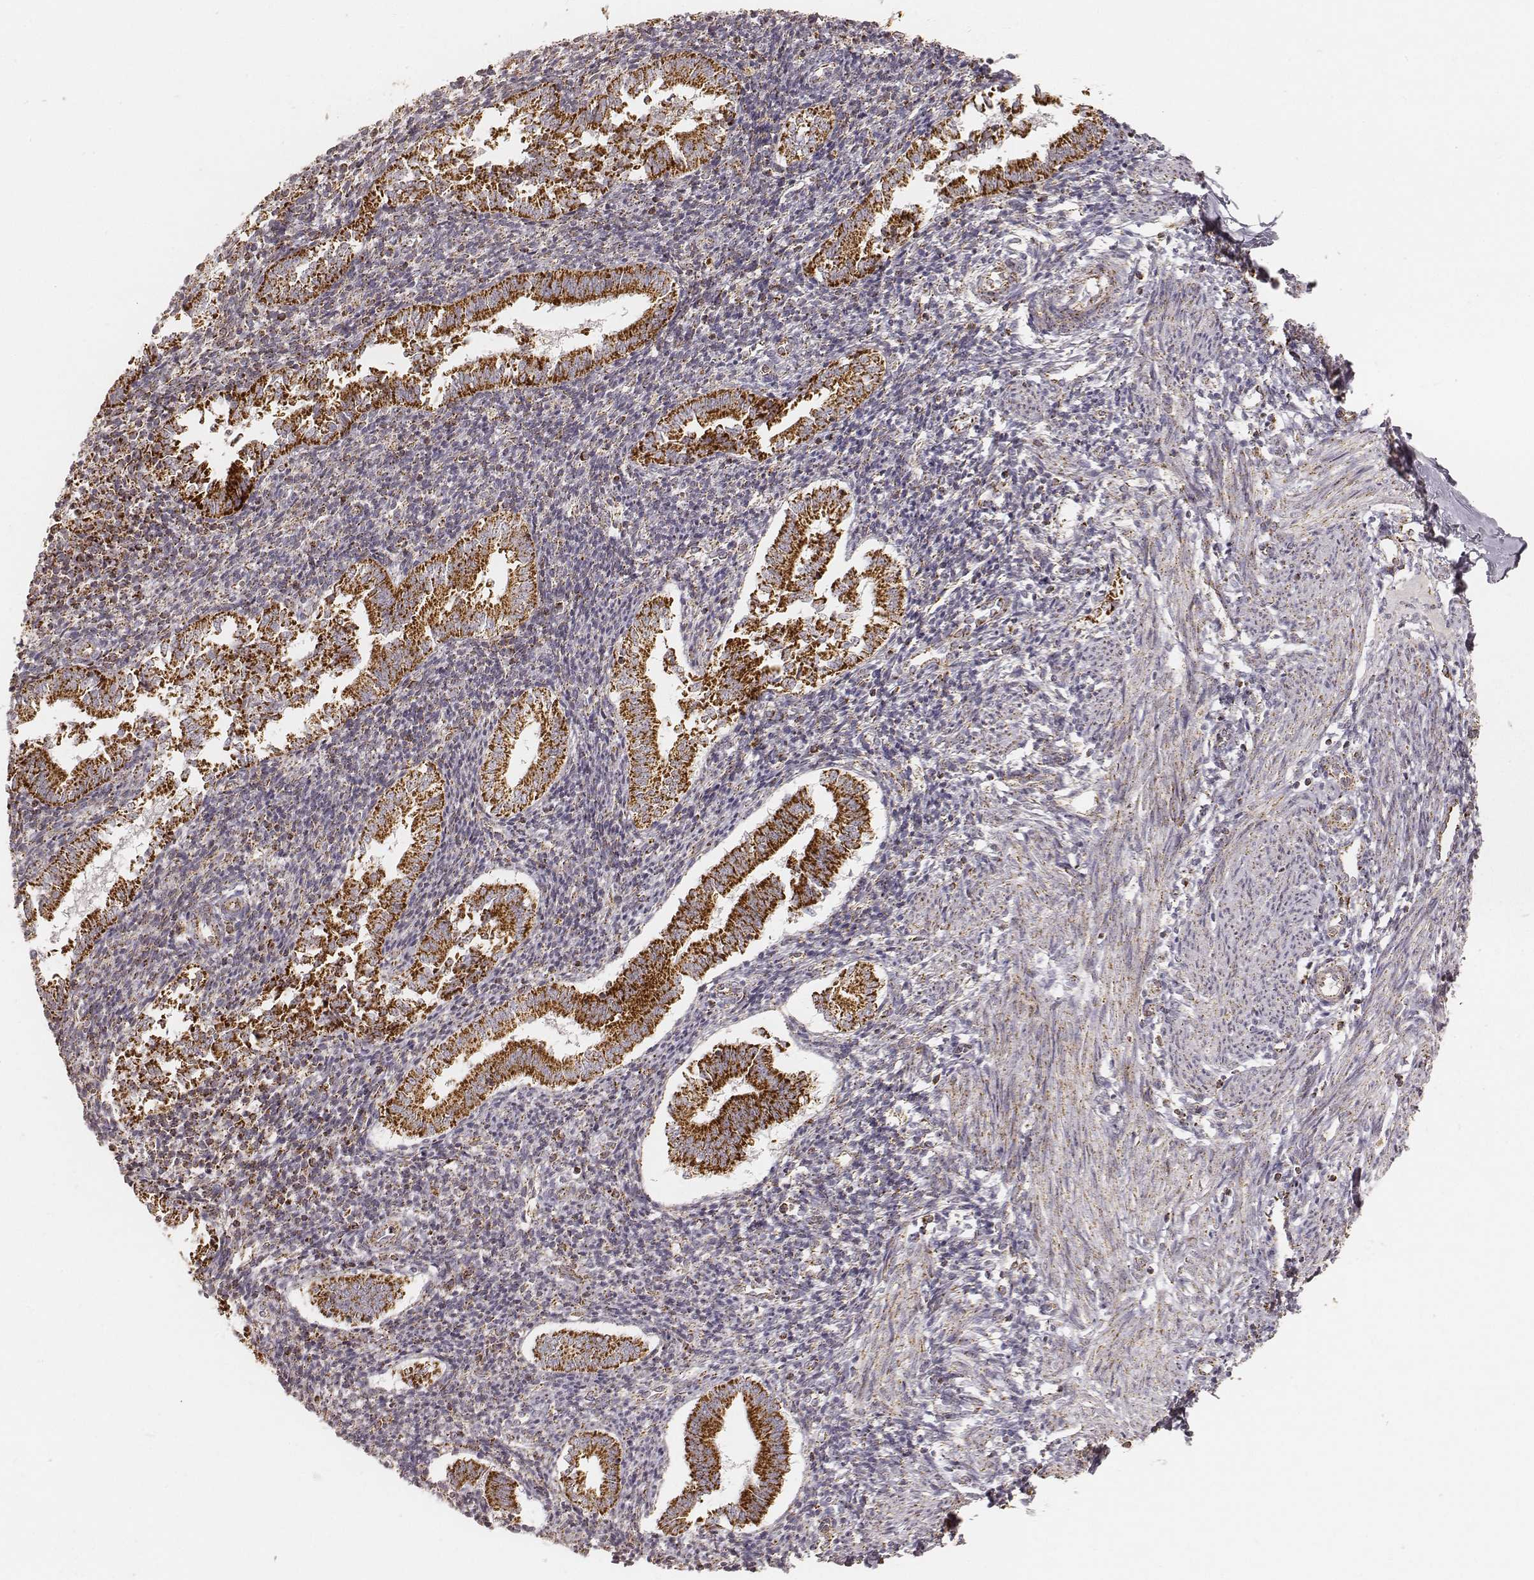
{"staining": {"intensity": "moderate", "quantity": "<25%", "location": "cytoplasmic/membranous"}, "tissue": "endometrium", "cell_type": "Cells in endometrial stroma", "image_type": "normal", "snomed": [{"axis": "morphology", "description": "Normal tissue, NOS"}, {"axis": "topography", "description": "Endometrium"}], "caption": "Immunohistochemical staining of benign human endometrium demonstrates <25% levels of moderate cytoplasmic/membranous protein positivity in approximately <25% of cells in endometrial stroma. The staining is performed using DAB (3,3'-diaminobenzidine) brown chromogen to label protein expression. The nuclei are counter-stained blue using hematoxylin.", "gene": "CS", "patient": {"sex": "female", "age": 25}}